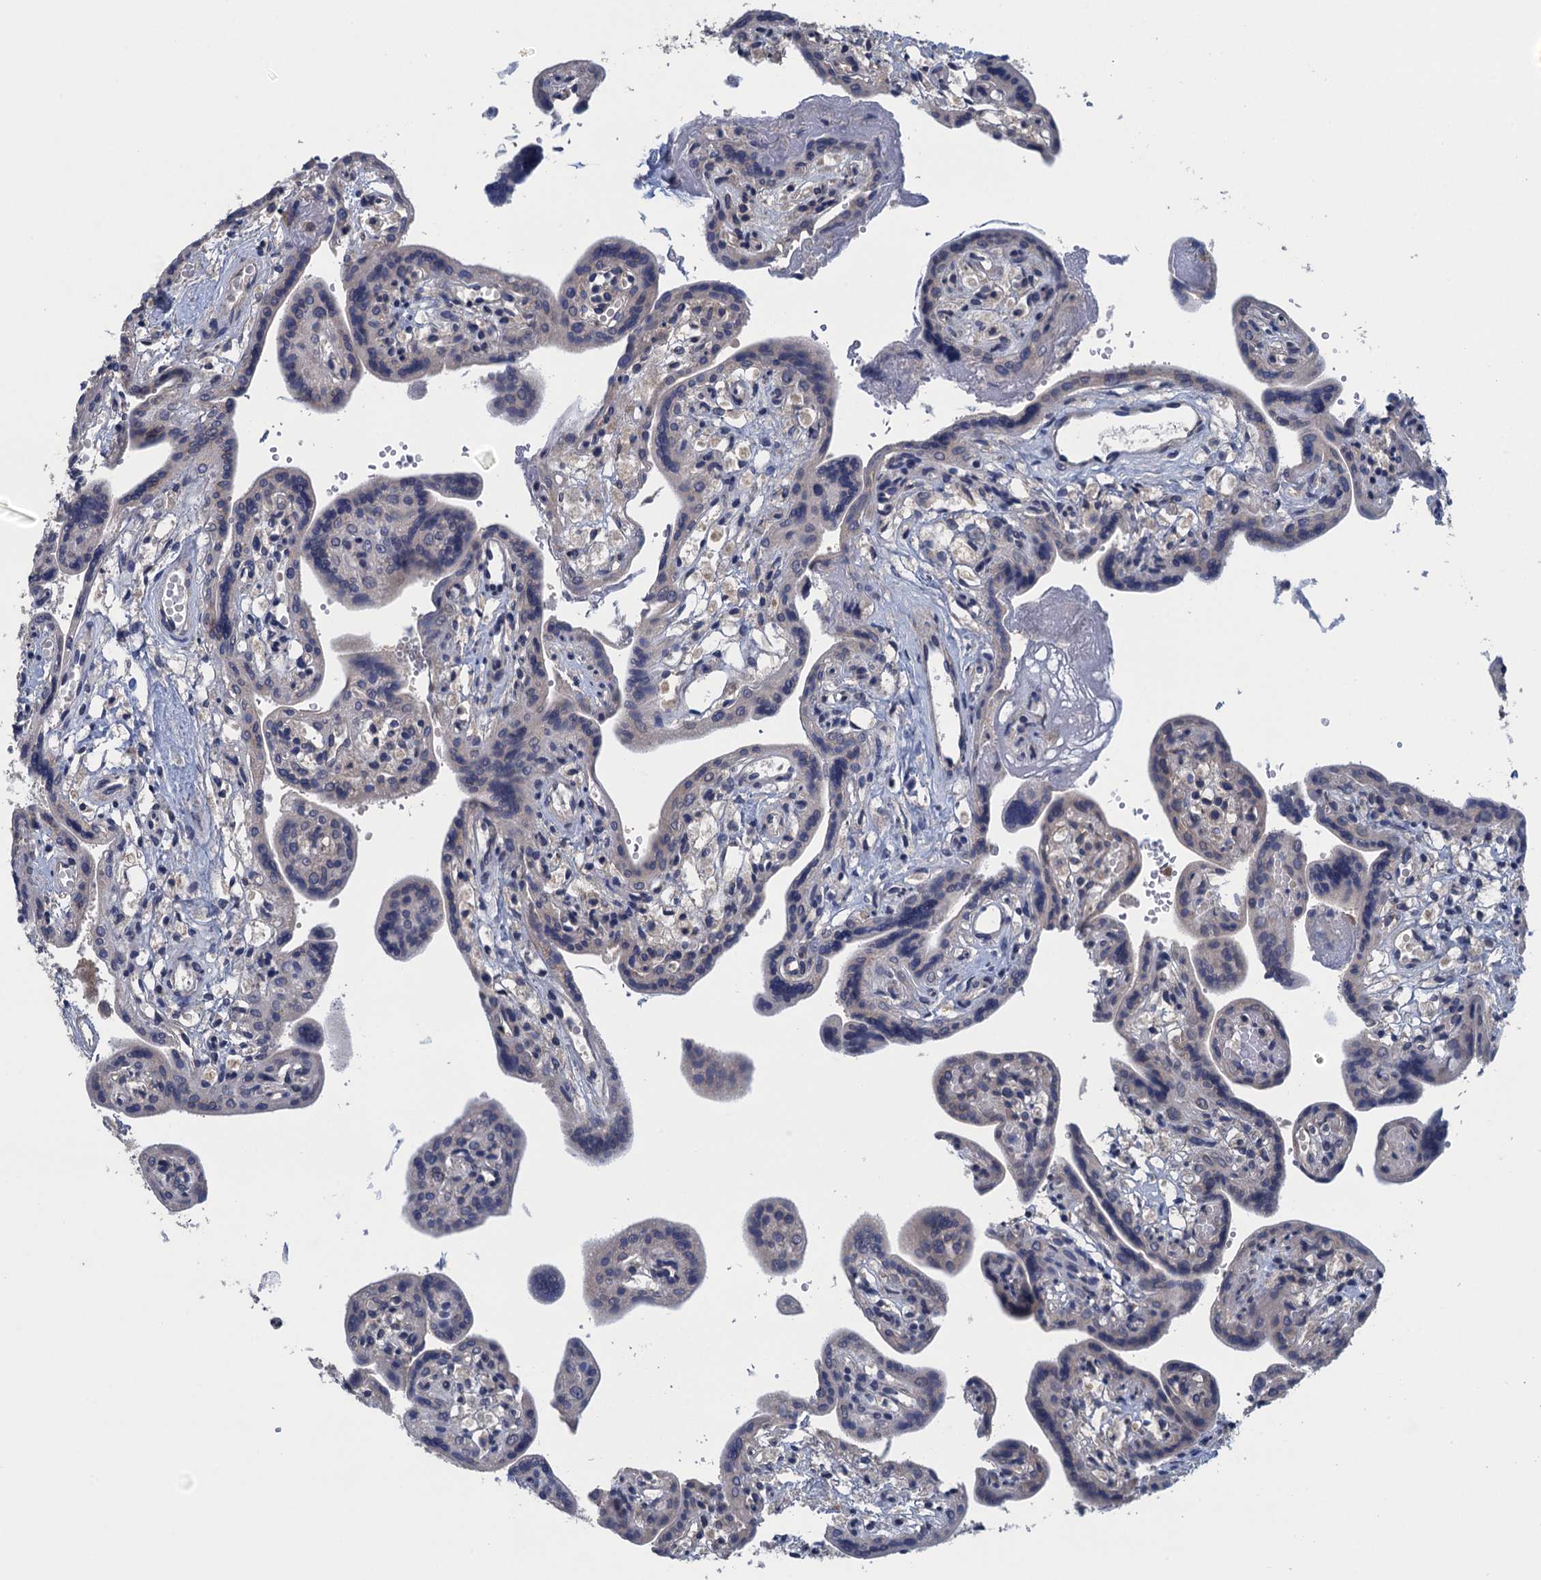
{"staining": {"intensity": "negative", "quantity": "none", "location": "none"}, "tissue": "placenta", "cell_type": "Trophoblastic cells", "image_type": "normal", "snomed": [{"axis": "morphology", "description": "Normal tissue, NOS"}, {"axis": "topography", "description": "Placenta"}], "caption": "This histopathology image is of benign placenta stained with immunohistochemistry to label a protein in brown with the nuclei are counter-stained blue. There is no expression in trophoblastic cells.", "gene": "CTU2", "patient": {"sex": "female", "age": 37}}